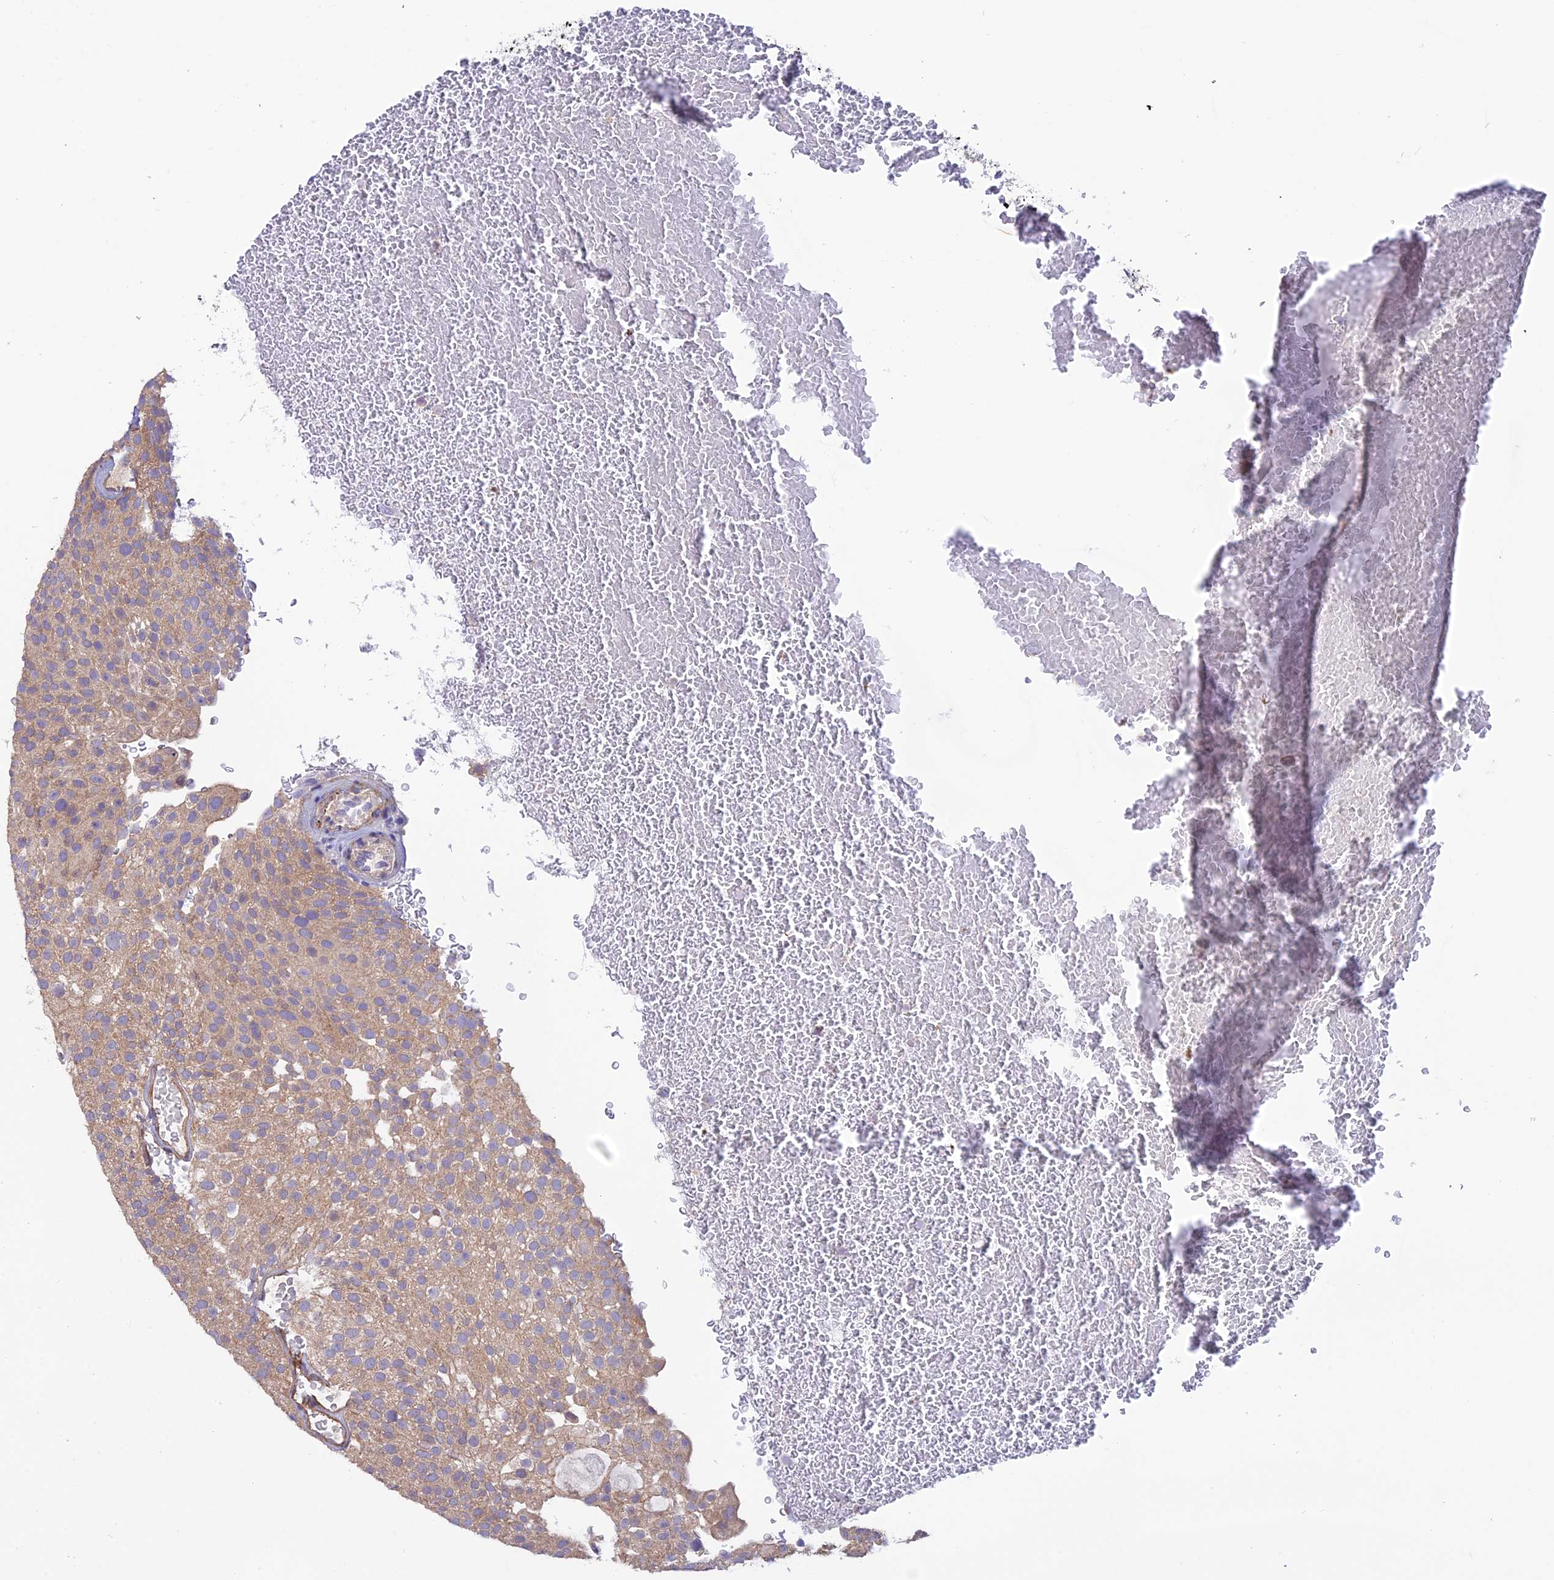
{"staining": {"intensity": "moderate", "quantity": ">75%", "location": "cytoplasmic/membranous"}, "tissue": "urothelial cancer", "cell_type": "Tumor cells", "image_type": "cancer", "snomed": [{"axis": "morphology", "description": "Urothelial carcinoma, Low grade"}, {"axis": "topography", "description": "Urinary bladder"}], "caption": "Brown immunohistochemical staining in low-grade urothelial carcinoma demonstrates moderate cytoplasmic/membranous positivity in approximately >75% of tumor cells.", "gene": "ADAMTS15", "patient": {"sex": "male", "age": 78}}